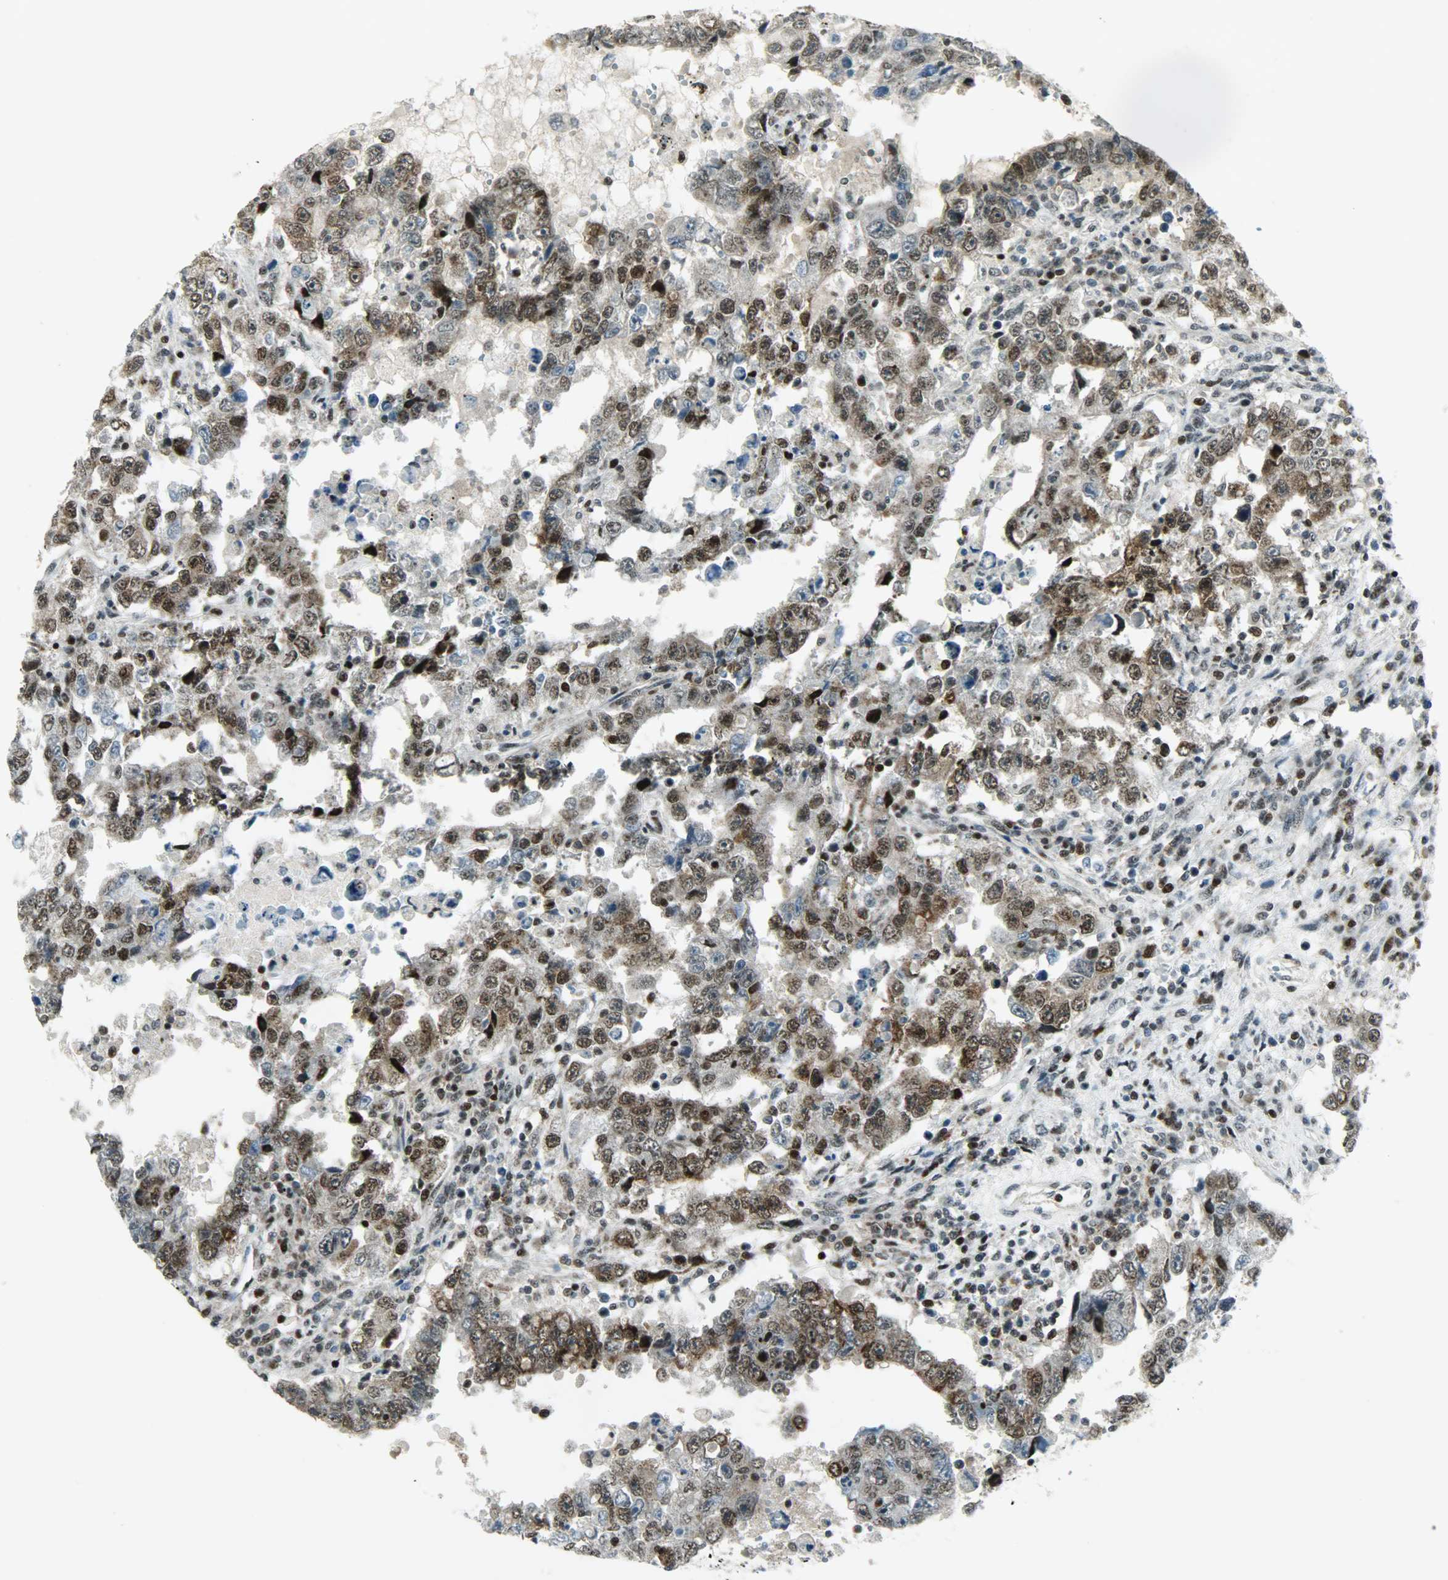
{"staining": {"intensity": "moderate", "quantity": ">75%", "location": "cytoplasmic/membranous,nuclear"}, "tissue": "testis cancer", "cell_type": "Tumor cells", "image_type": "cancer", "snomed": [{"axis": "morphology", "description": "Carcinoma, Embryonal, NOS"}, {"axis": "topography", "description": "Testis"}], "caption": "A micrograph of human embryonal carcinoma (testis) stained for a protein exhibits moderate cytoplasmic/membranous and nuclear brown staining in tumor cells.", "gene": "IL15", "patient": {"sex": "male", "age": 26}}